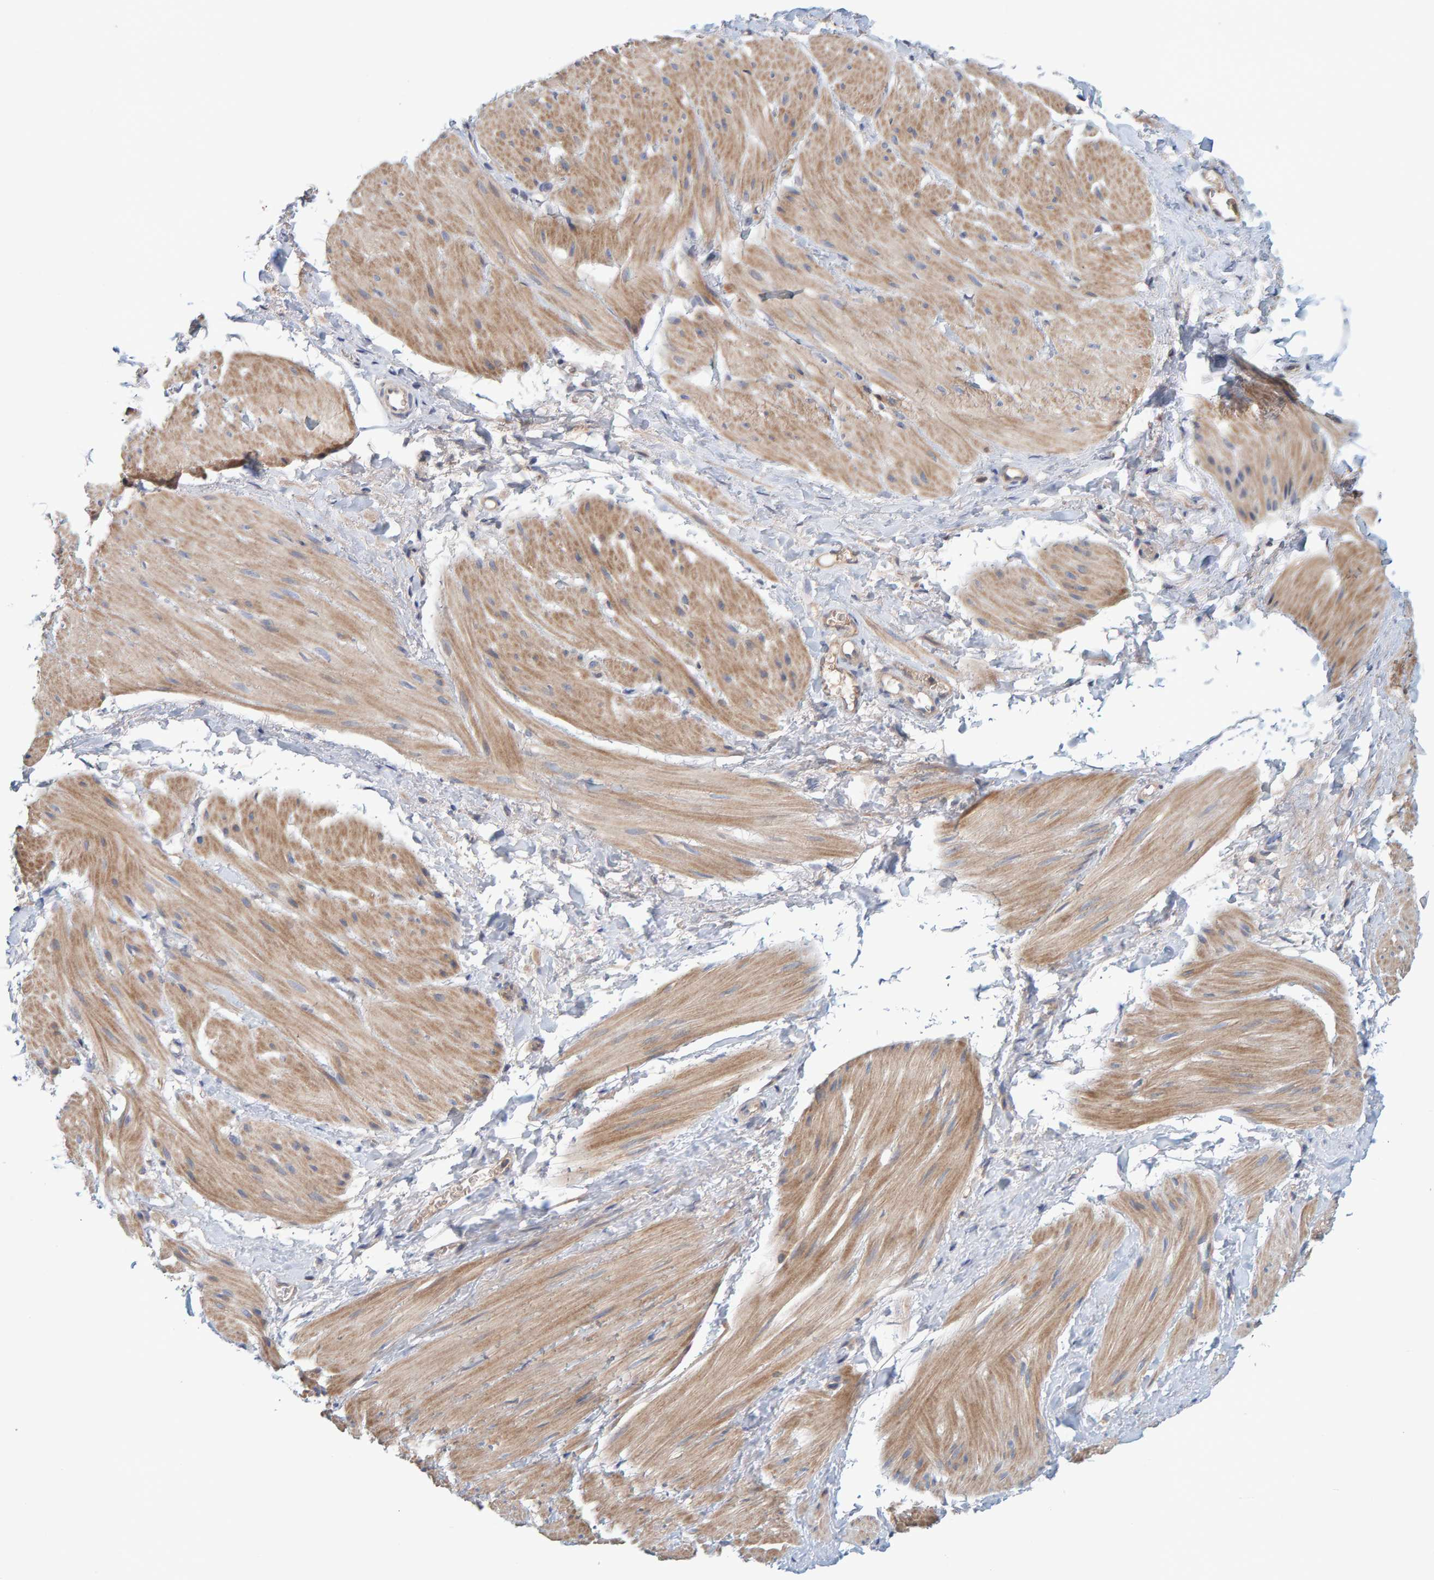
{"staining": {"intensity": "moderate", "quantity": ">75%", "location": "cytoplasmic/membranous"}, "tissue": "smooth muscle", "cell_type": "Smooth muscle cells", "image_type": "normal", "snomed": [{"axis": "morphology", "description": "Normal tissue, NOS"}, {"axis": "topography", "description": "Smooth muscle"}], "caption": "Protein positivity by immunohistochemistry demonstrates moderate cytoplasmic/membranous expression in approximately >75% of smooth muscle cells in unremarkable smooth muscle. The protein of interest is stained brown, and the nuclei are stained in blue (DAB (3,3'-diaminobenzidine) IHC with brightfield microscopy, high magnification).", "gene": "TATDN1", "patient": {"sex": "male", "age": 16}}